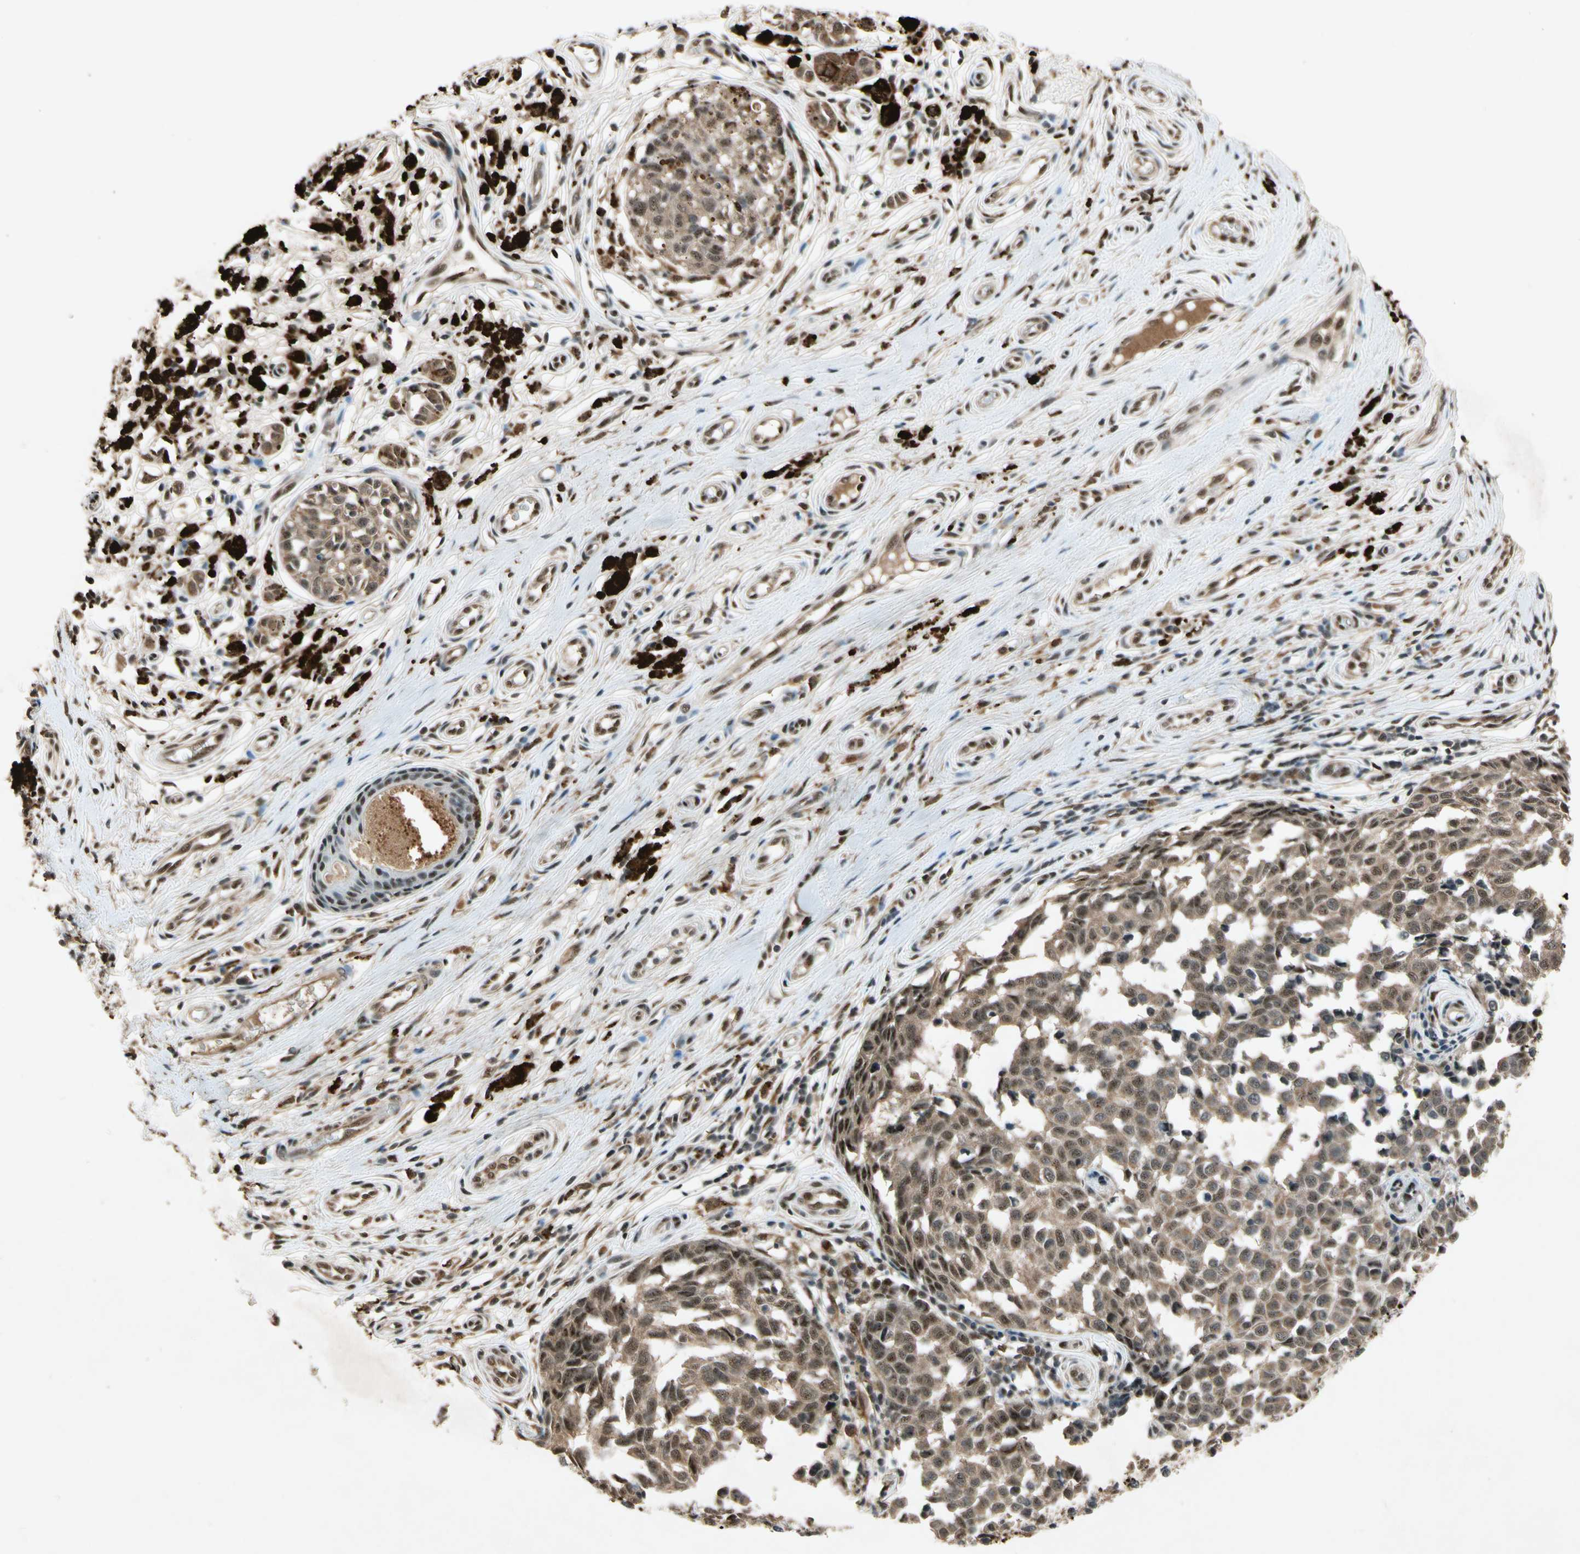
{"staining": {"intensity": "moderate", "quantity": ">75%", "location": "cytoplasmic/membranous,nuclear"}, "tissue": "melanoma", "cell_type": "Tumor cells", "image_type": "cancer", "snomed": [{"axis": "morphology", "description": "Malignant melanoma, NOS"}, {"axis": "topography", "description": "Skin"}], "caption": "This is a micrograph of immunohistochemistry staining of malignant melanoma, which shows moderate positivity in the cytoplasmic/membranous and nuclear of tumor cells.", "gene": "PML", "patient": {"sex": "female", "age": 64}}